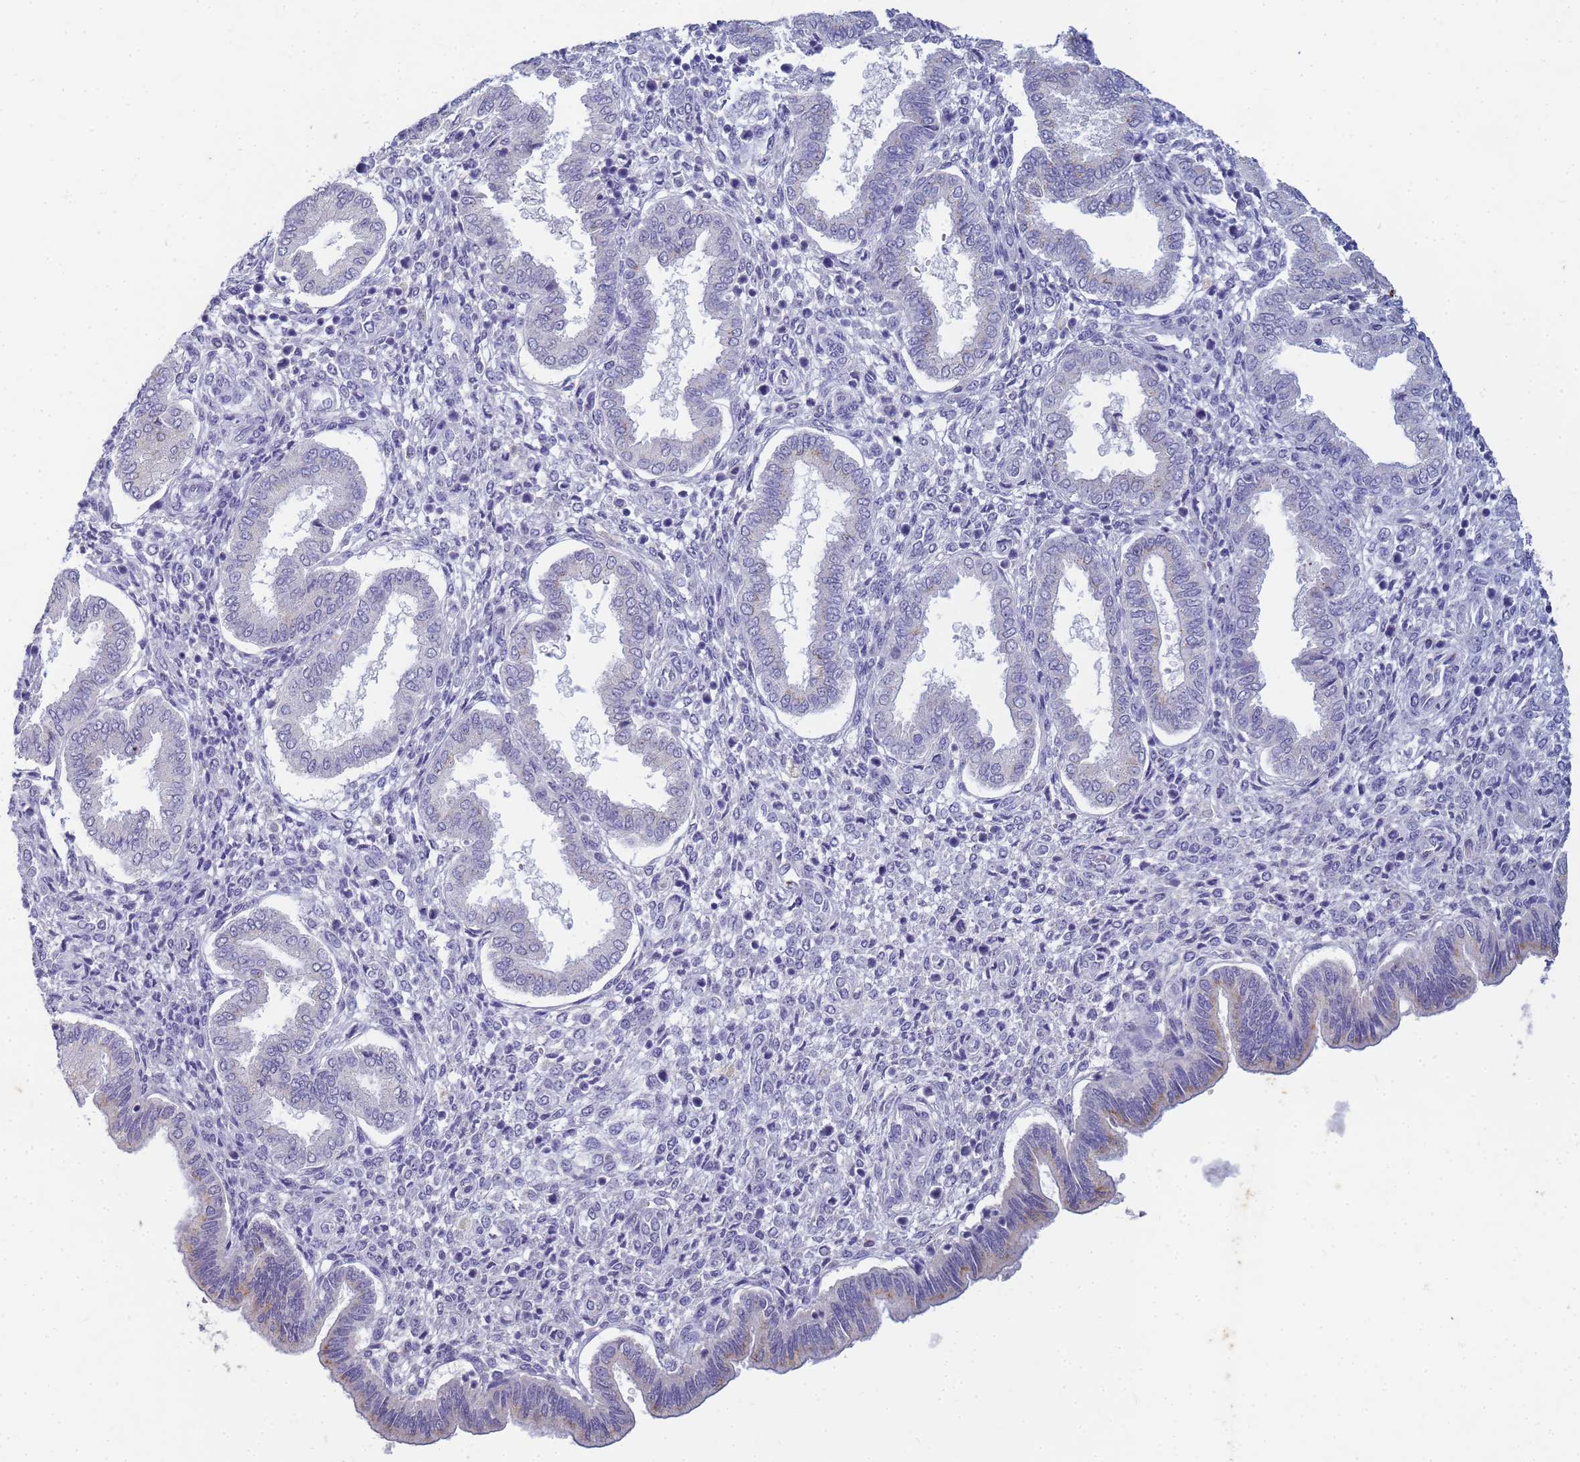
{"staining": {"intensity": "negative", "quantity": "none", "location": "none"}, "tissue": "endometrium", "cell_type": "Cells in endometrial stroma", "image_type": "normal", "snomed": [{"axis": "morphology", "description": "Normal tissue, NOS"}, {"axis": "topography", "description": "Endometrium"}], "caption": "High power microscopy micrograph of an IHC histopathology image of unremarkable endometrium, revealing no significant staining in cells in endometrial stroma.", "gene": "B3GNT8", "patient": {"sex": "female", "age": 24}}